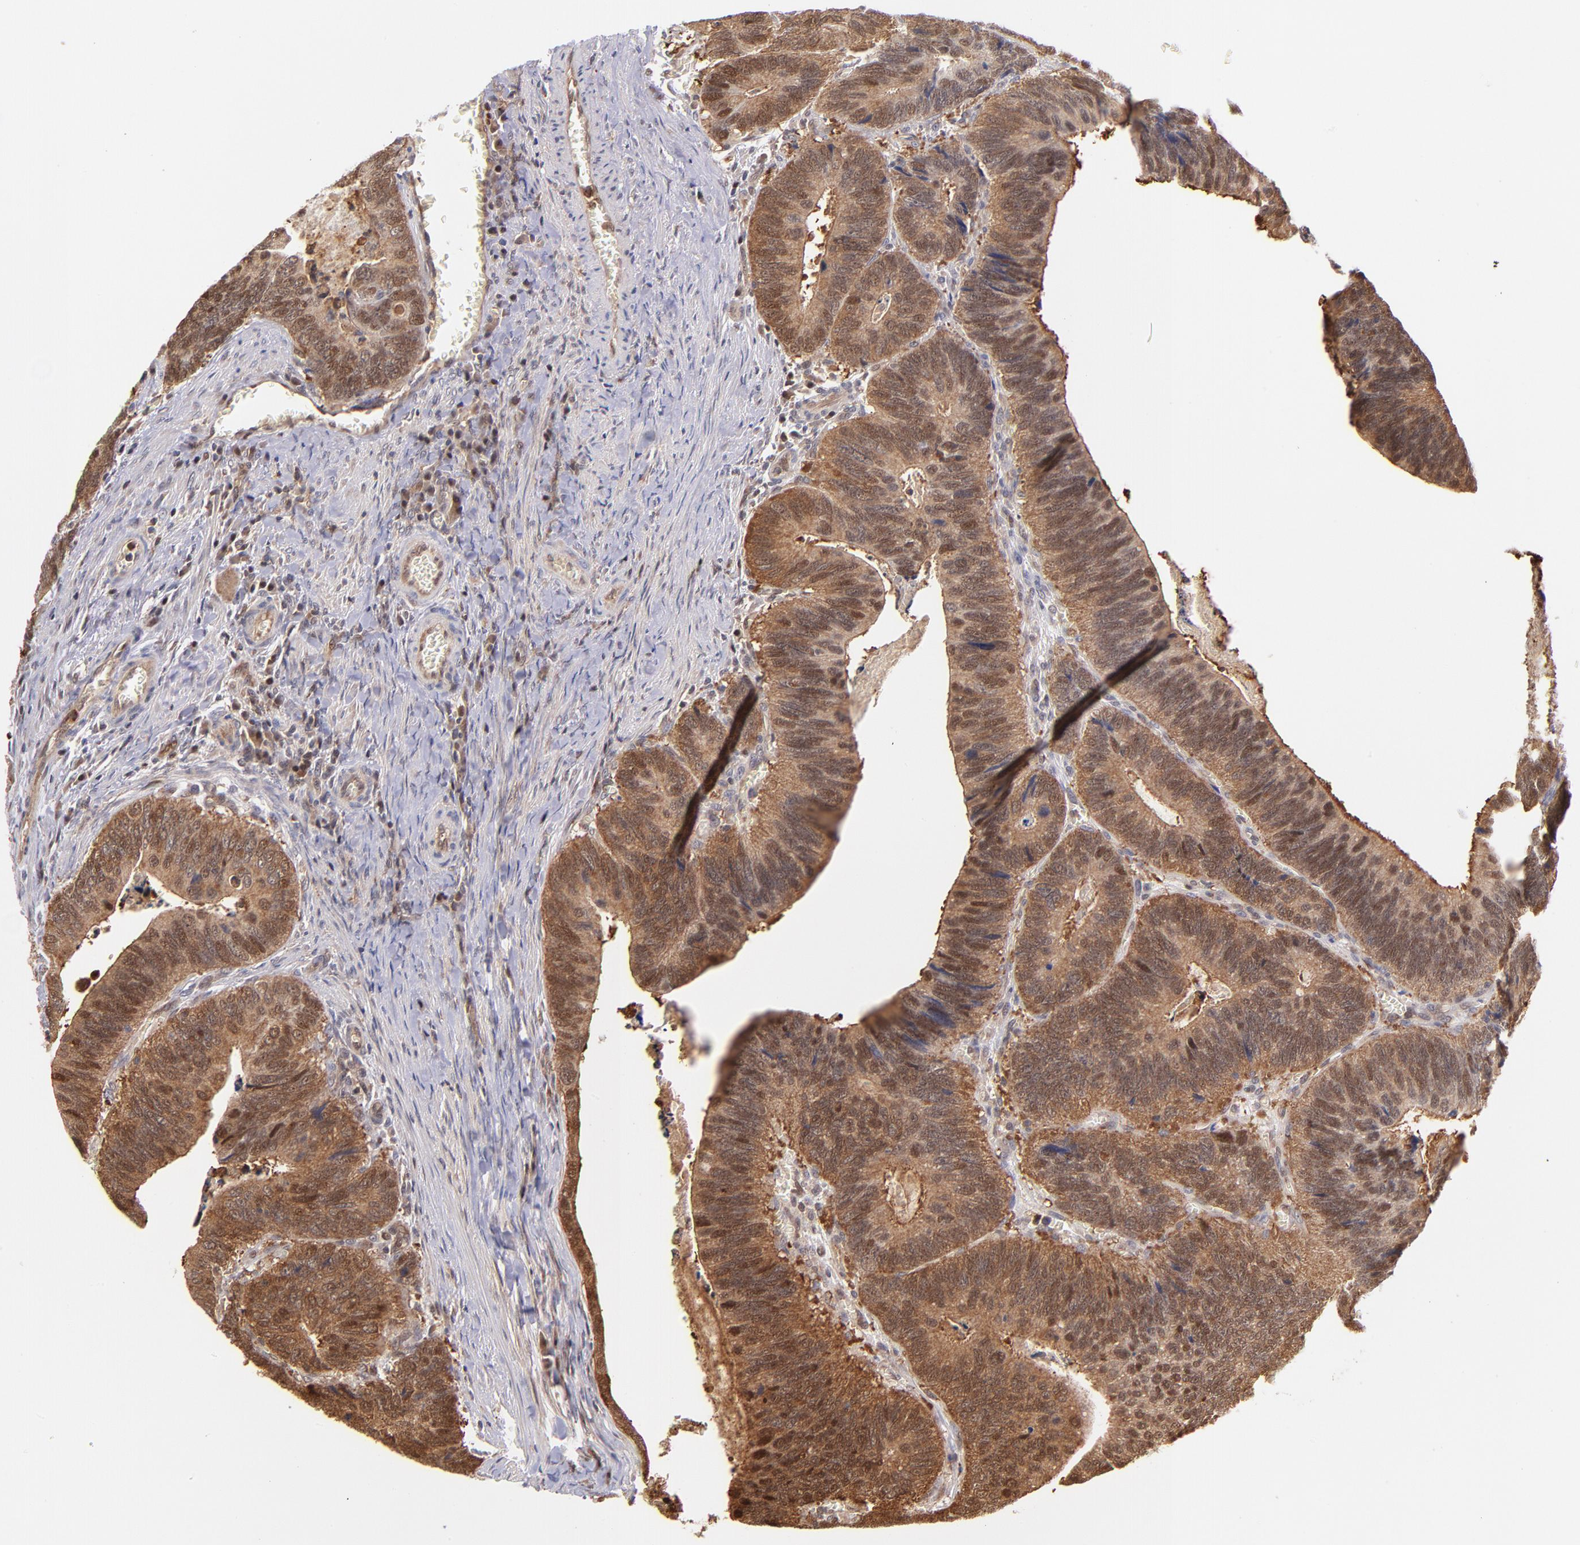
{"staining": {"intensity": "moderate", "quantity": ">75%", "location": "cytoplasmic/membranous,nuclear"}, "tissue": "colorectal cancer", "cell_type": "Tumor cells", "image_type": "cancer", "snomed": [{"axis": "morphology", "description": "Adenocarcinoma, NOS"}, {"axis": "topography", "description": "Colon"}], "caption": "Colorectal cancer (adenocarcinoma) stained with DAB IHC reveals medium levels of moderate cytoplasmic/membranous and nuclear positivity in approximately >75% of tumor cells.", "gene": "YWHAB", "patient": {"sex": "male", "age": 72}}